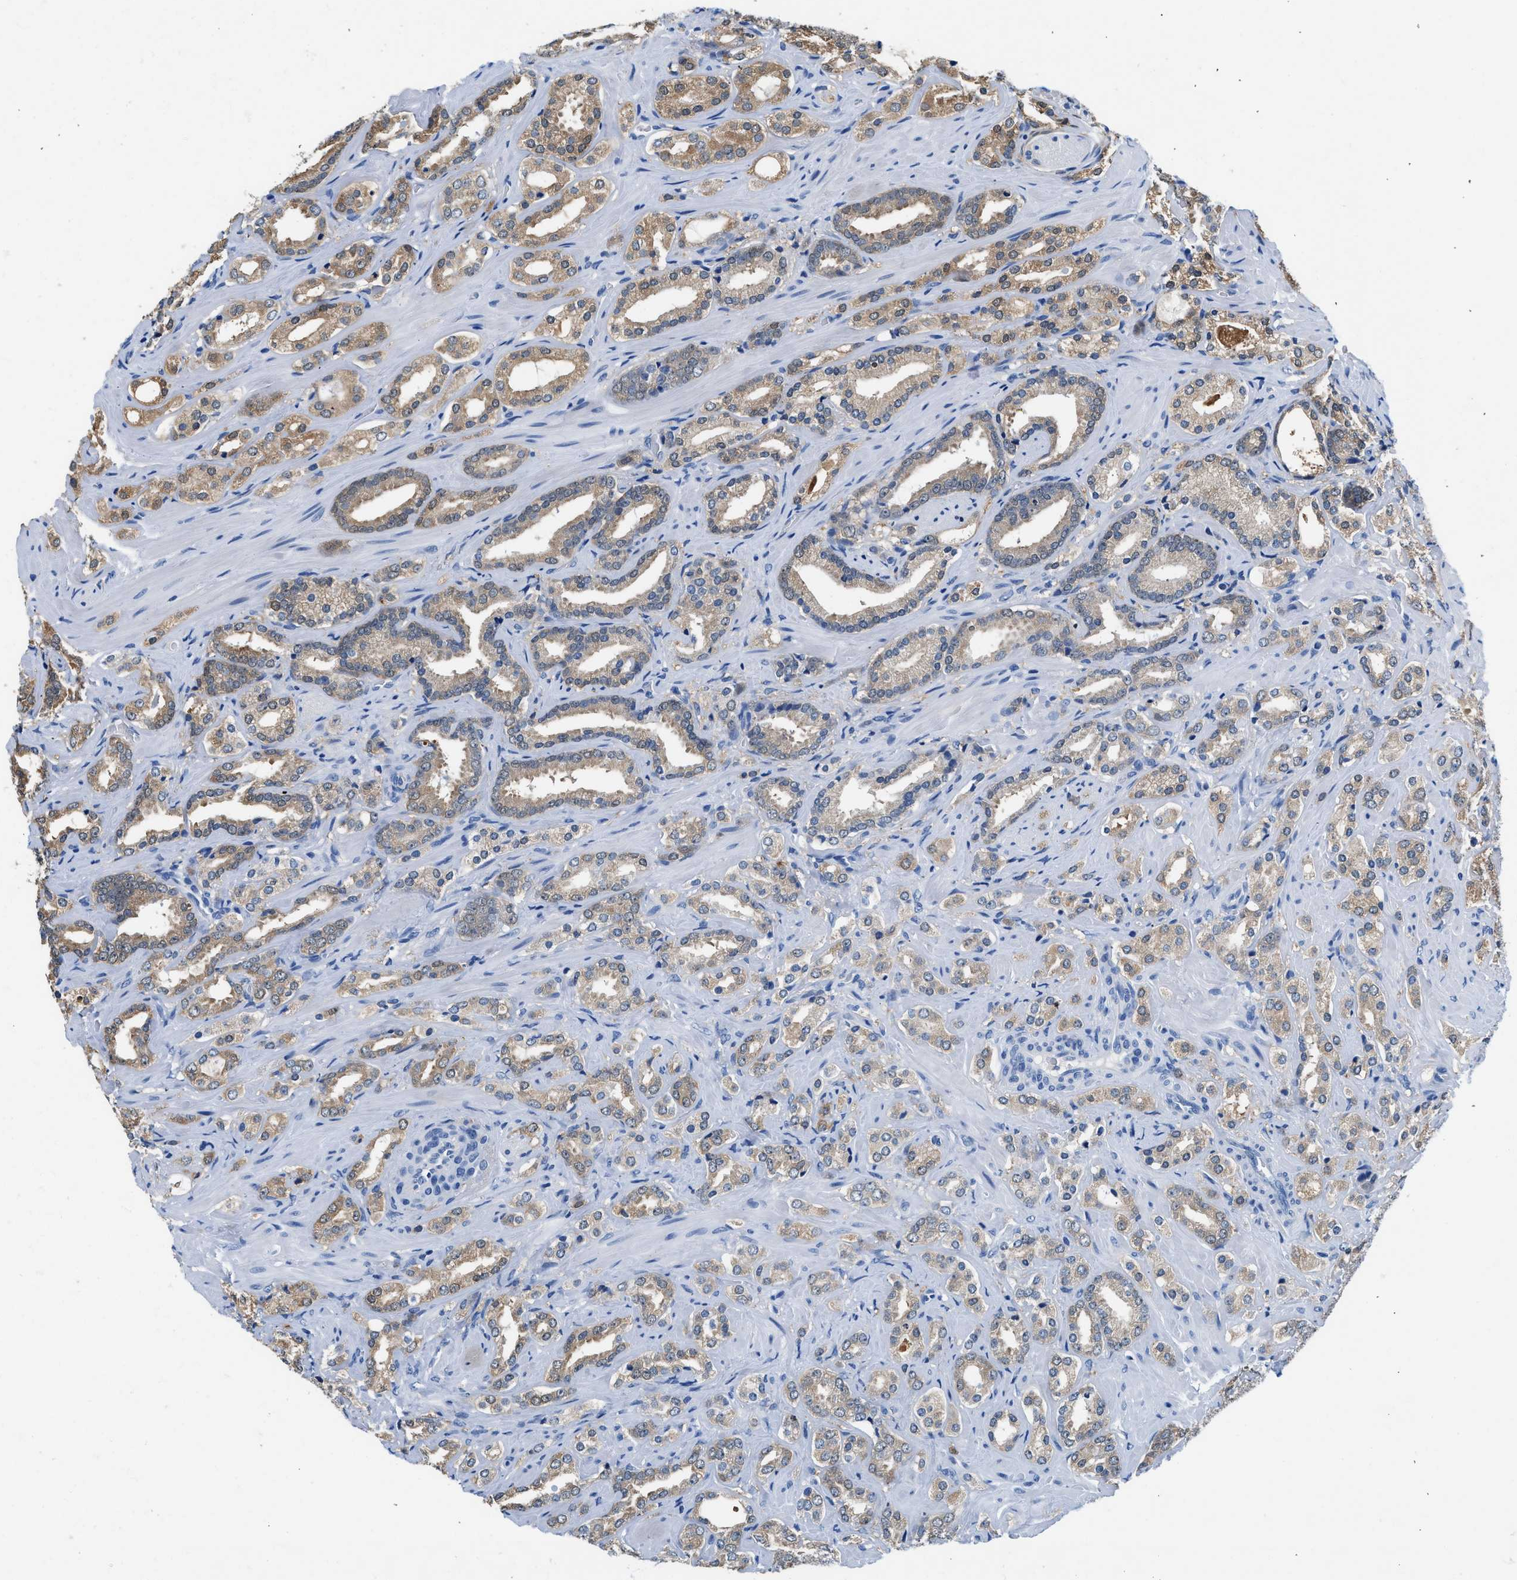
{"staining": {"intensity": "weak", "quantity": ">75%", "location": "cytoplasmic/membranous"}, "tissue": "prostate cancer", "cell_type": "Tumor cells", "image_type": "cancer", "snomed": [{"axis": "morphology", "description": "Adenocarcinoma, High grade"}, {"axis": "topography", "description": "Prostate"}], "caption": "Prostate cancer (adenocarcinoma (high-grade)) was stained to show a protein in brown. There is low levels of weak cytoplasmic/membranous staining in about >75% of tumor cells.", "gene": "FADS6", "patient": {"sex": "male", "age": 64}}